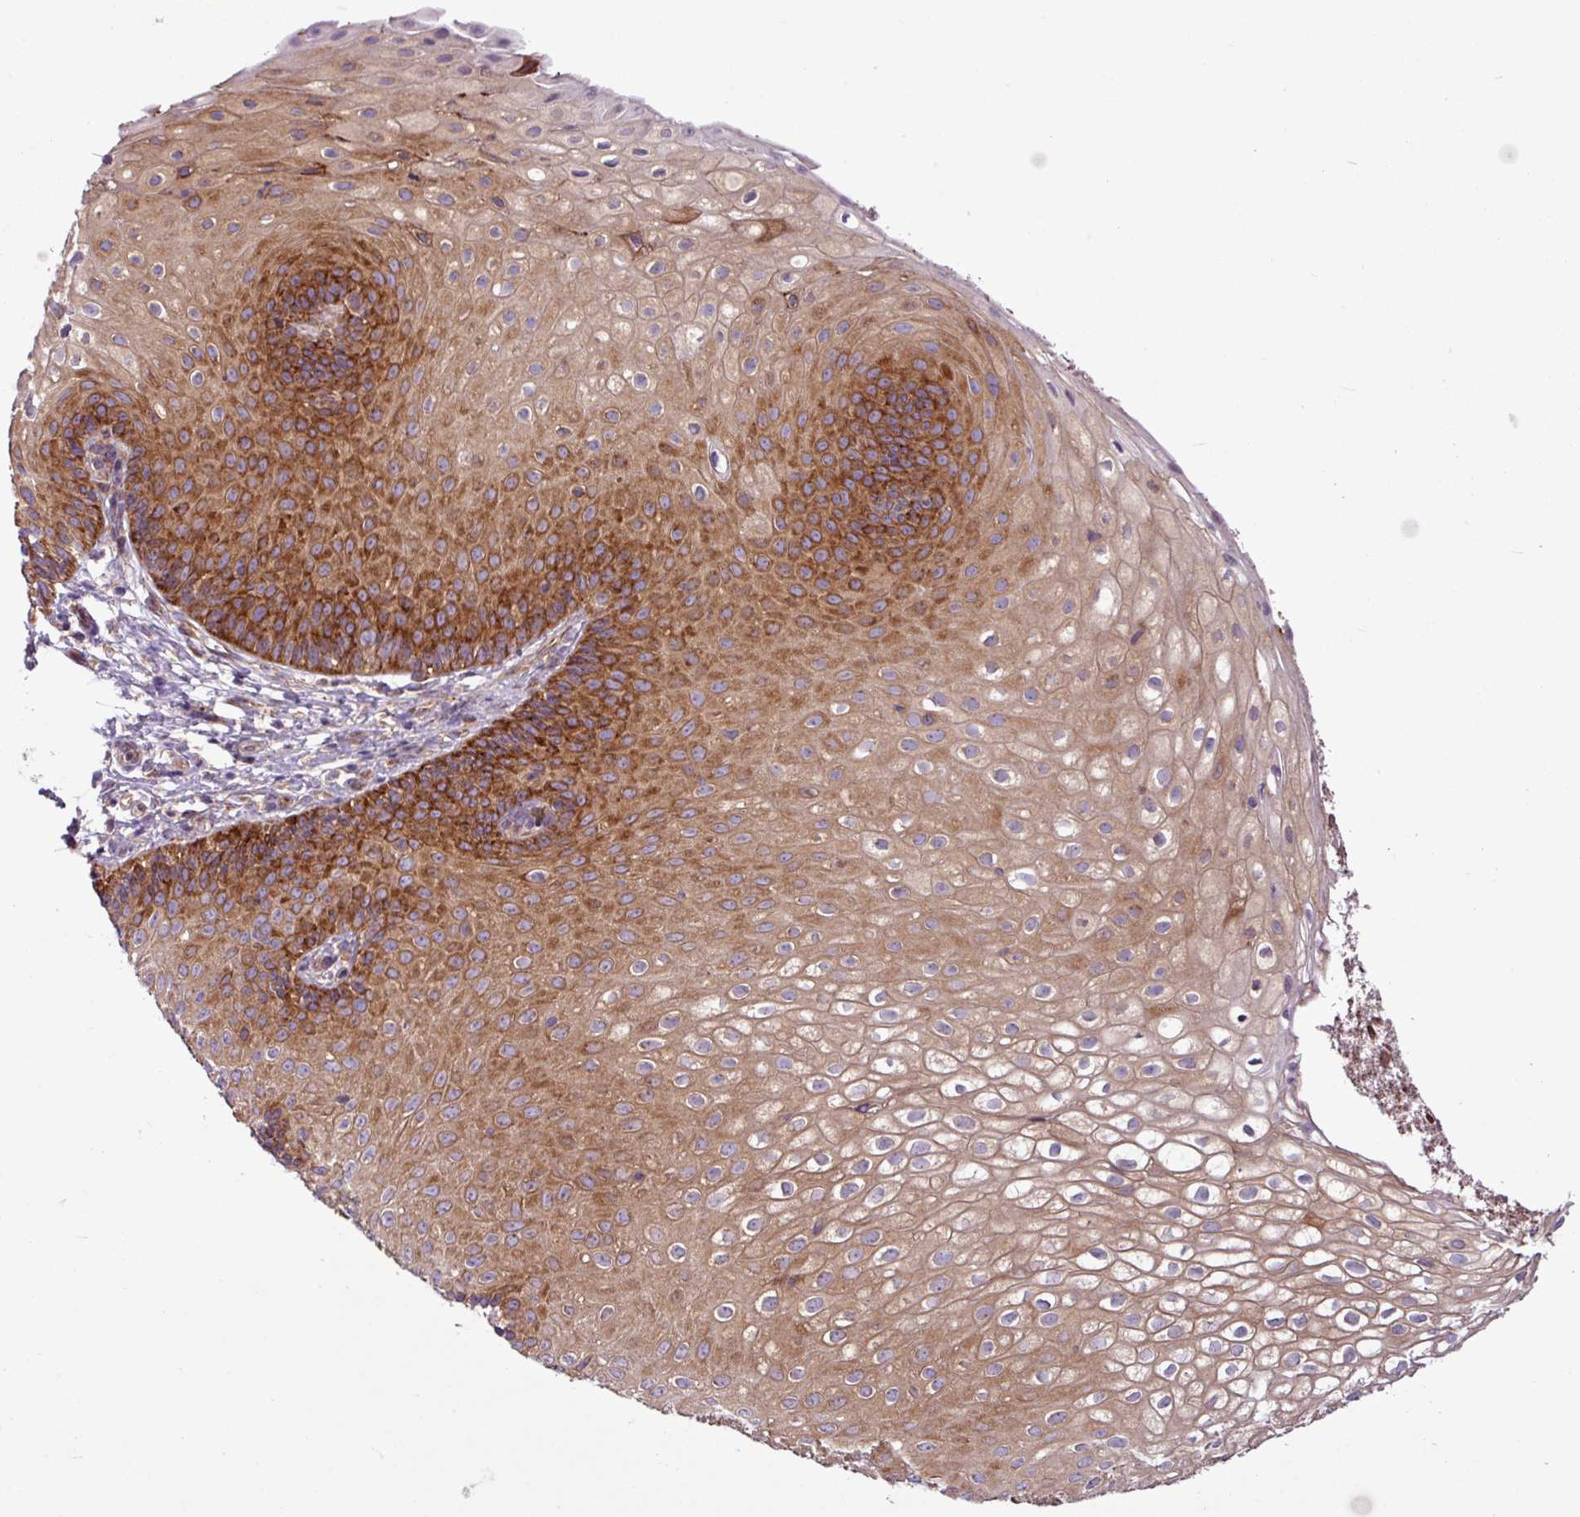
{"staining": {"intensity": "strong", "quantity": ">75%", "location": "cytoplasmic/membranous"}, "tissue": "skin", "cell_type": "Epidermal cells", "image_type": "normal", "snomed": [{"axis": "morphology", "description": "Normal tissue, NOS"}, {"axis": "topography", "description": "Anal"}], "caption": "Epidermal cells display high levels of strong cytoplasmic/membranous expression in approximately >75% of cells in normal skin. (brown staining indicates protein expression, while blue staining denotes nuclei).", "gene": "MROH2A", "patient": {"sex": "male", "age": 80}}